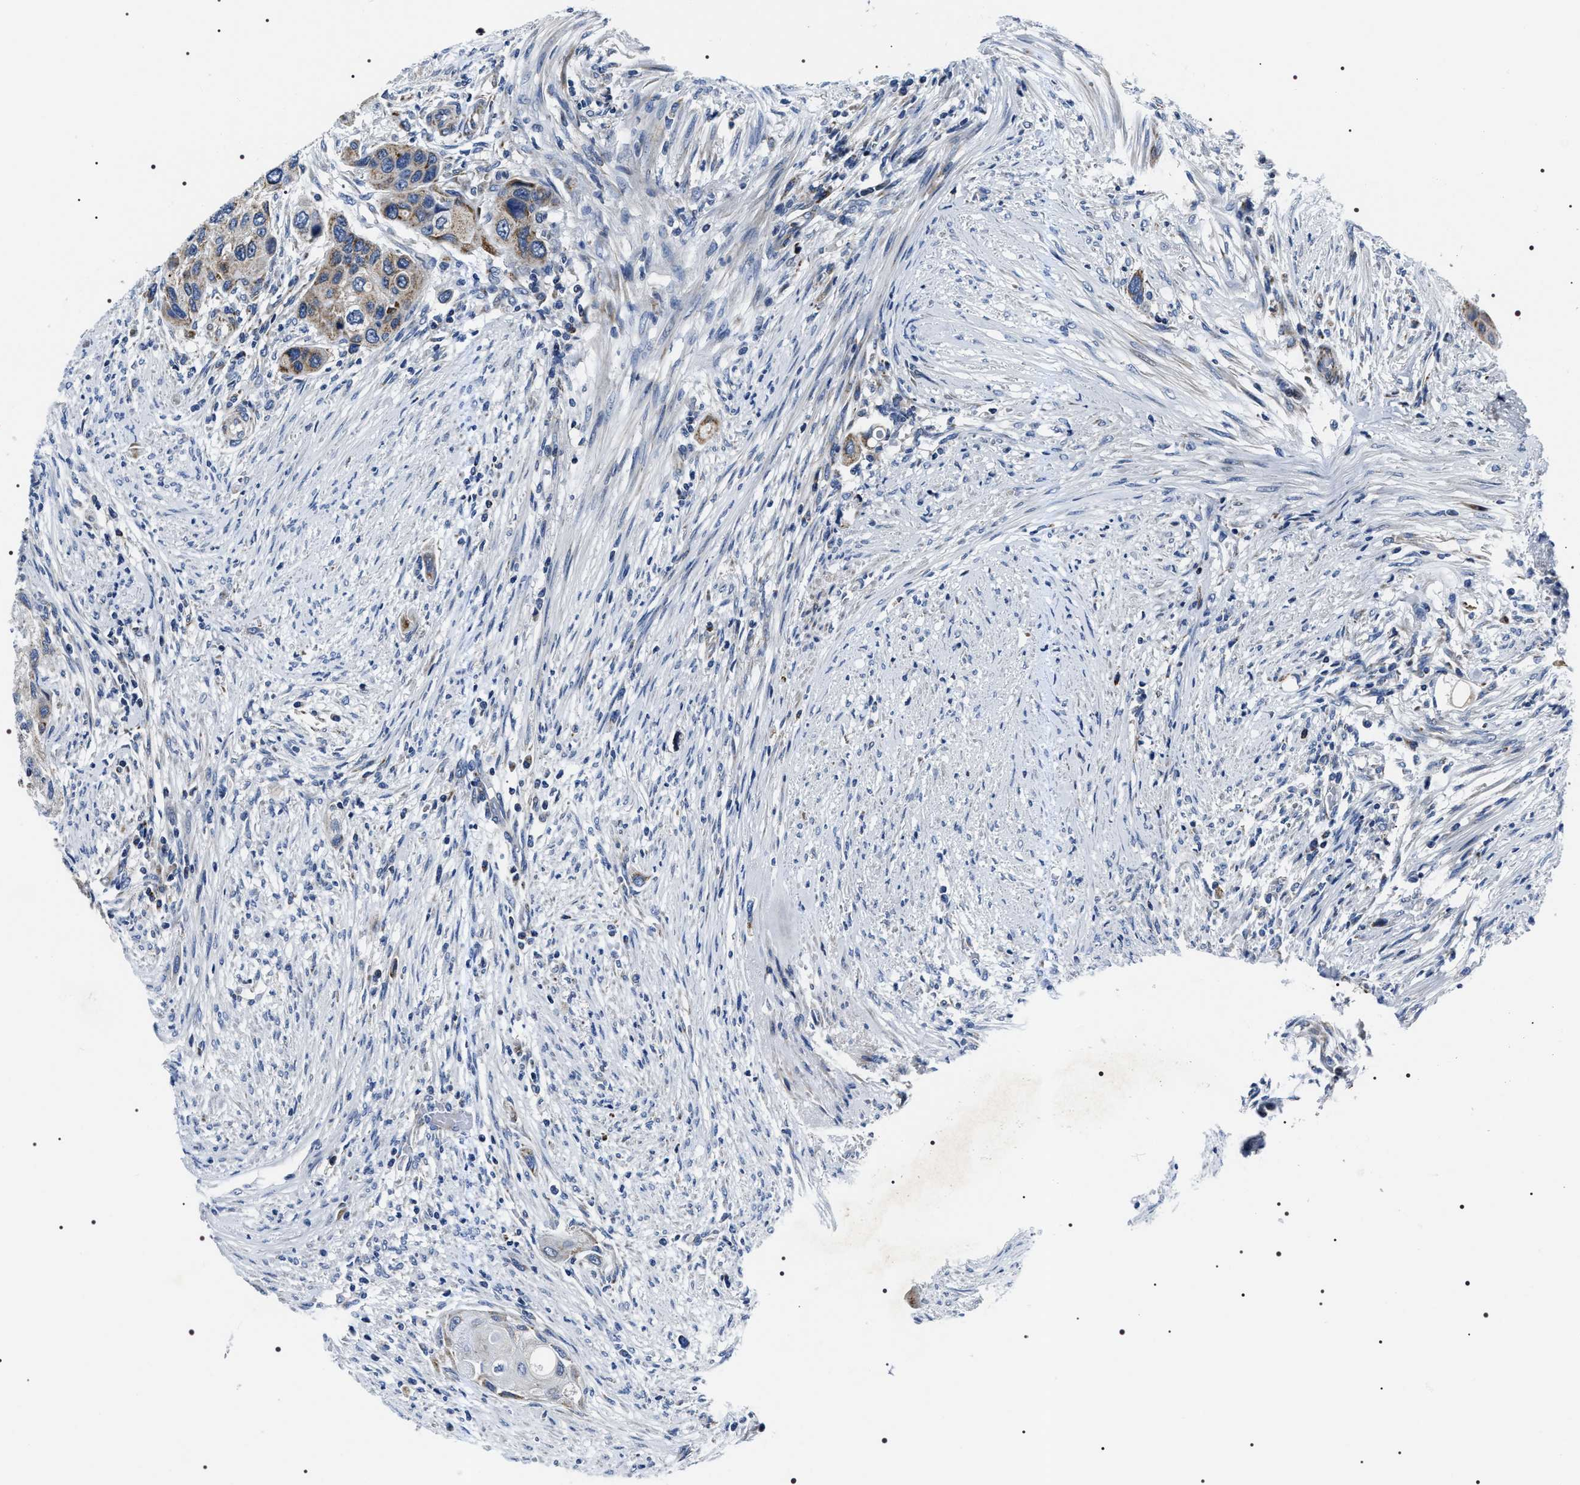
{"staining": {"intensity": "weak", "quantity": ">75%", "location": "cytoplasmic/membranous"}, "tissue": "urothelial cancer", "cell_type": "Tumor cells", "image_type": "cancer", "snomed": [{"axis": "morphology", "description": "Urothelial carcinoma, High grade"}, {"axis": "topography", "description": "Urinary bladder"}], "caption": "A histopathology image showing weak cytoplasmic/membranous expression in about >75% of tumor cells in high-grade urothelial carcinoma, as visualized by brown immunohistochemical staining.", "gene": "NTMT1", "patient": {"sex": "female", "age": 56}}